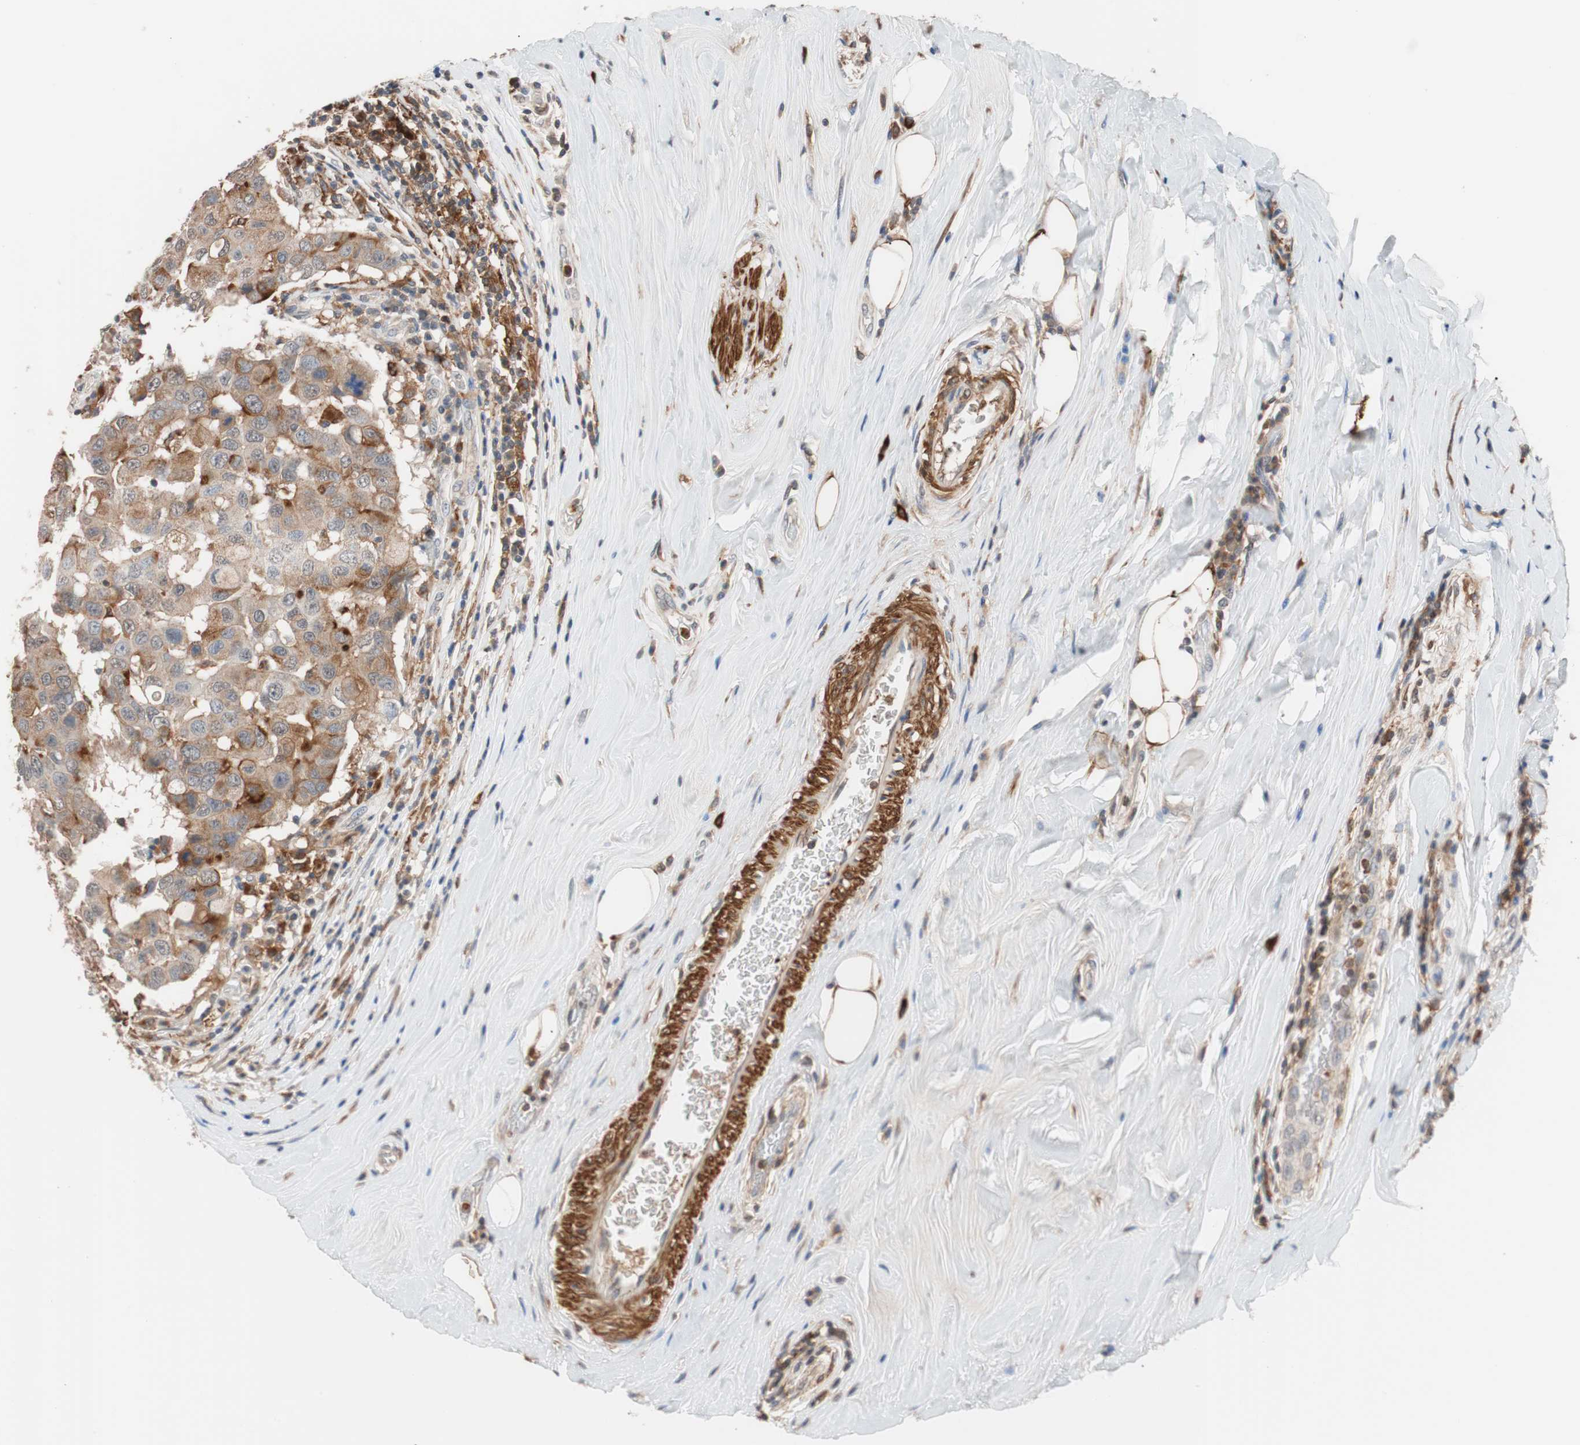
{"staining": {"intensity": "moderate", "quantity": ">75%", "location": "cytoplasmic/membranous"}, "tissue": "breast cancer", "cell_type": "Tumor cells", "image_type": "cancer", "snomed": [{"axis": "morphology", "description": "Duct carcinoma"}, {"axis": "topography", "description": "Breast"}], "caption": "Immunohistochemical staining of human breast cancer (infiltrating ductal carcinoma) exhibits medium levels of moderate cytoplasmic/membranous protein positivity in about >75% of tumor cells.", "gene": "LITAF", "patient": {"sex": "female", "age": 27}}